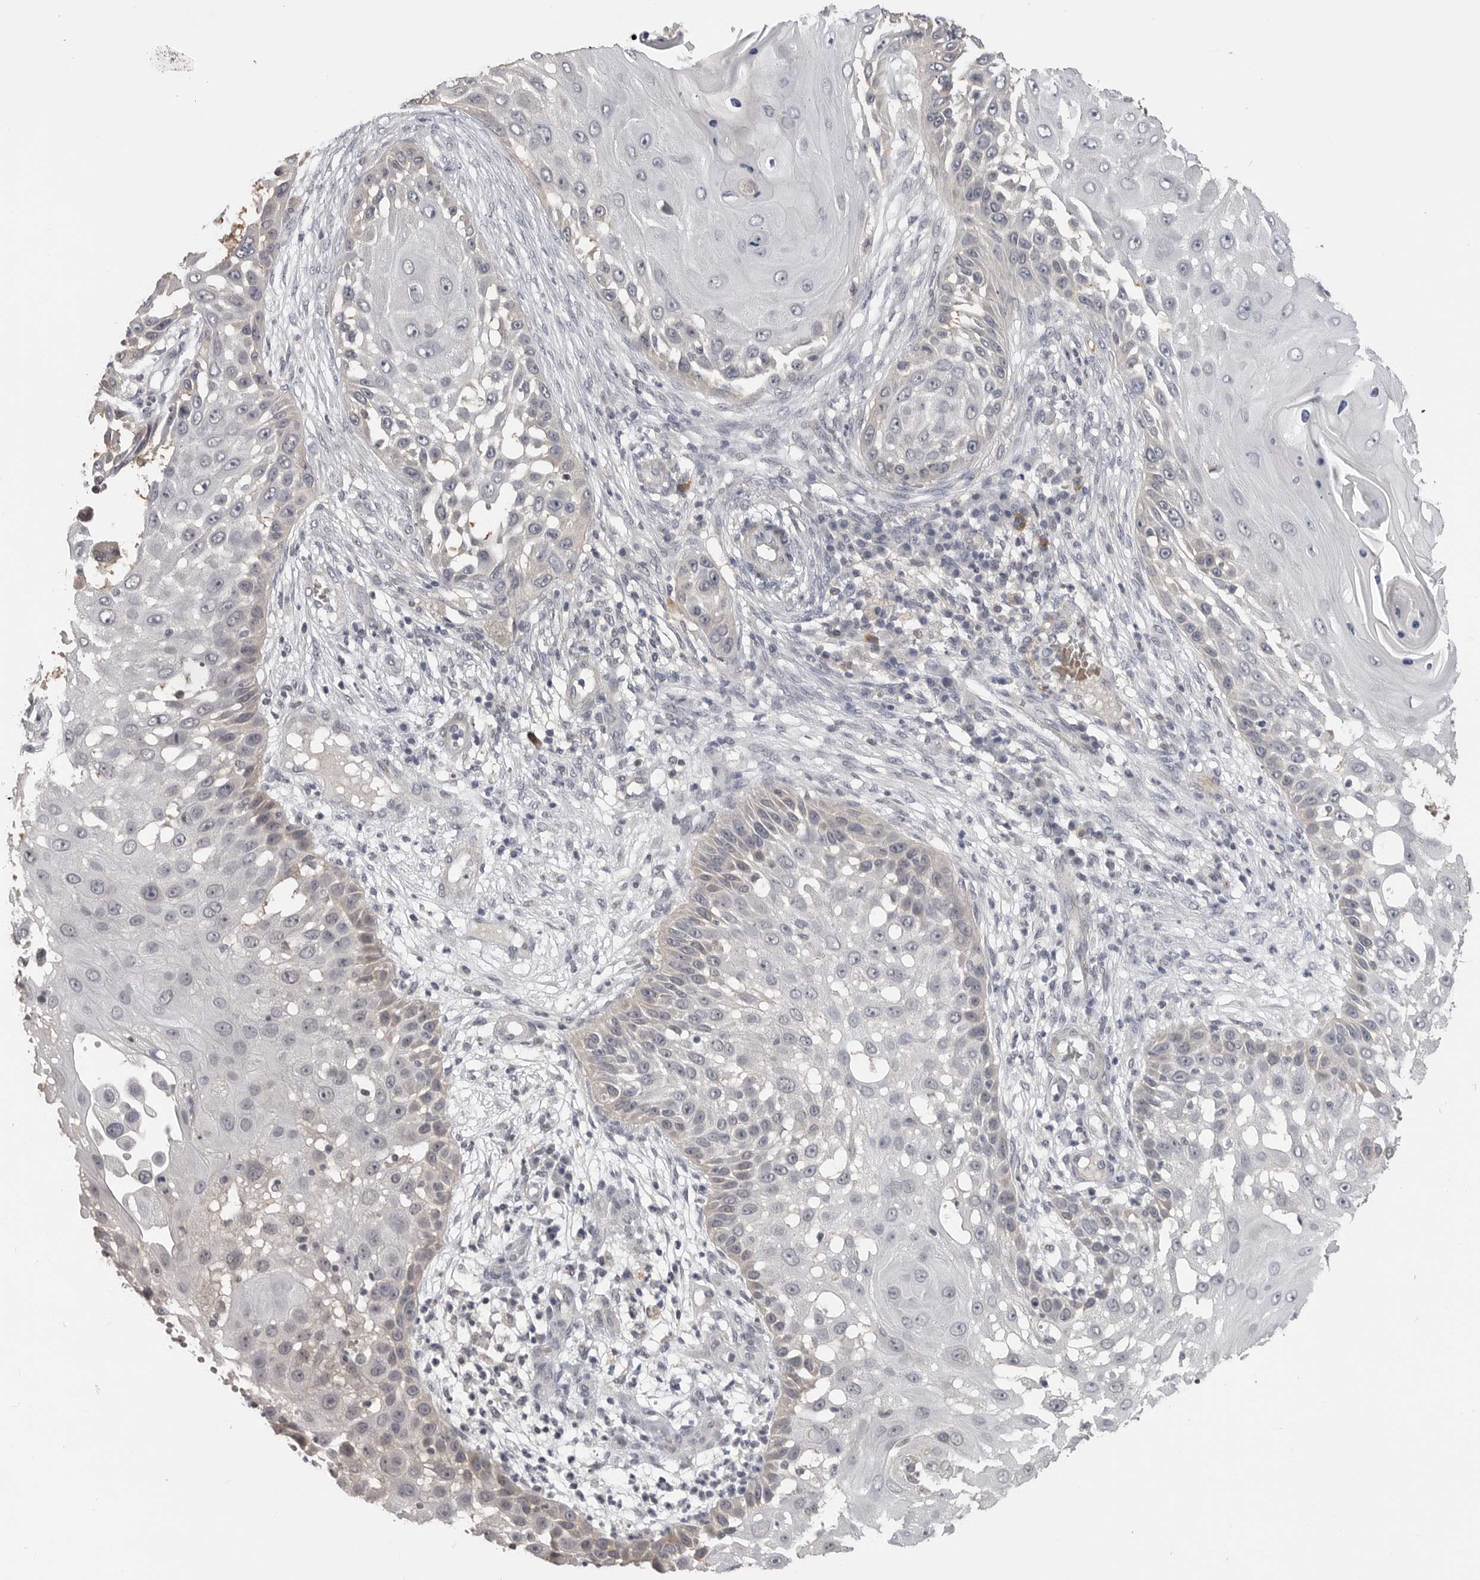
{"staining": {"intensity": "negative", "quantity": "none", "location": "none"}, "tissue": "skin cancer", "cell_type": "Tumor cells", "image_type": "cancer", "snomed": [{"axis": "morphology", "description": "Squamous cell carcinoma, NOS"}, {"axis": "topography", "description": "Skin"}], "caption": "Immunohistochemical staining of skin cancer demonstrates no significant positivity in tumor cells.", "gene": "PLEKHF1", "patient": {"sex": "female", "age": 44}}